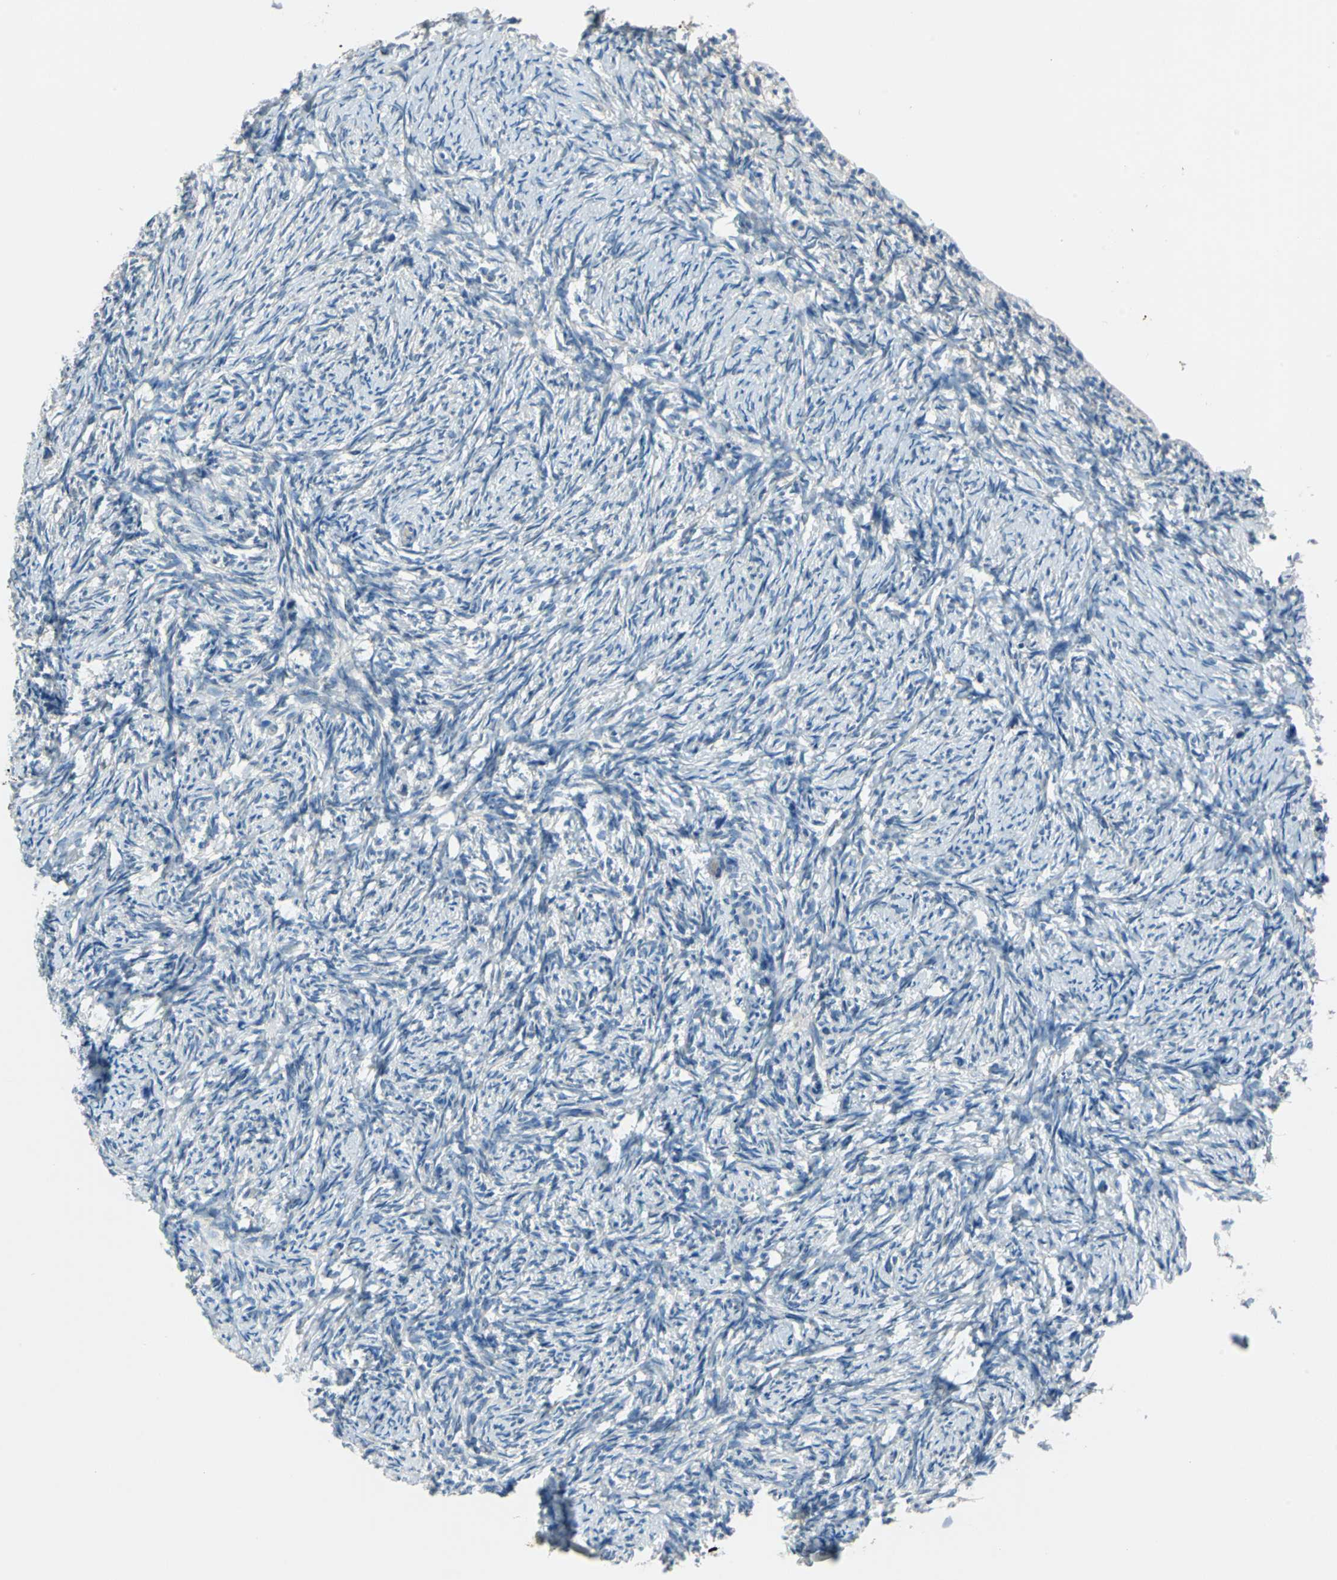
{"staining": {"intensity": "negative", "quantity": "none", "location": "none"}, "tissue": "ovary", "cell_type": "Follicle cells", "image_type": "normal", "snomed": [{"axis": "morphology", "description": "Normal tissue, NOS"}, {"axis": "topography", "description": "Ovary"}], "caption": "Ovary was stained to show a protein in brown. There is no significant positivity in follicle cells. (DAB (3,3'-diaminobenzidine) immunohistochemistry (IHC) visualized using brightfield microscopy, high magnification).", "gene": "CPA3", "patient": {"sex": "female", "age": 60}}